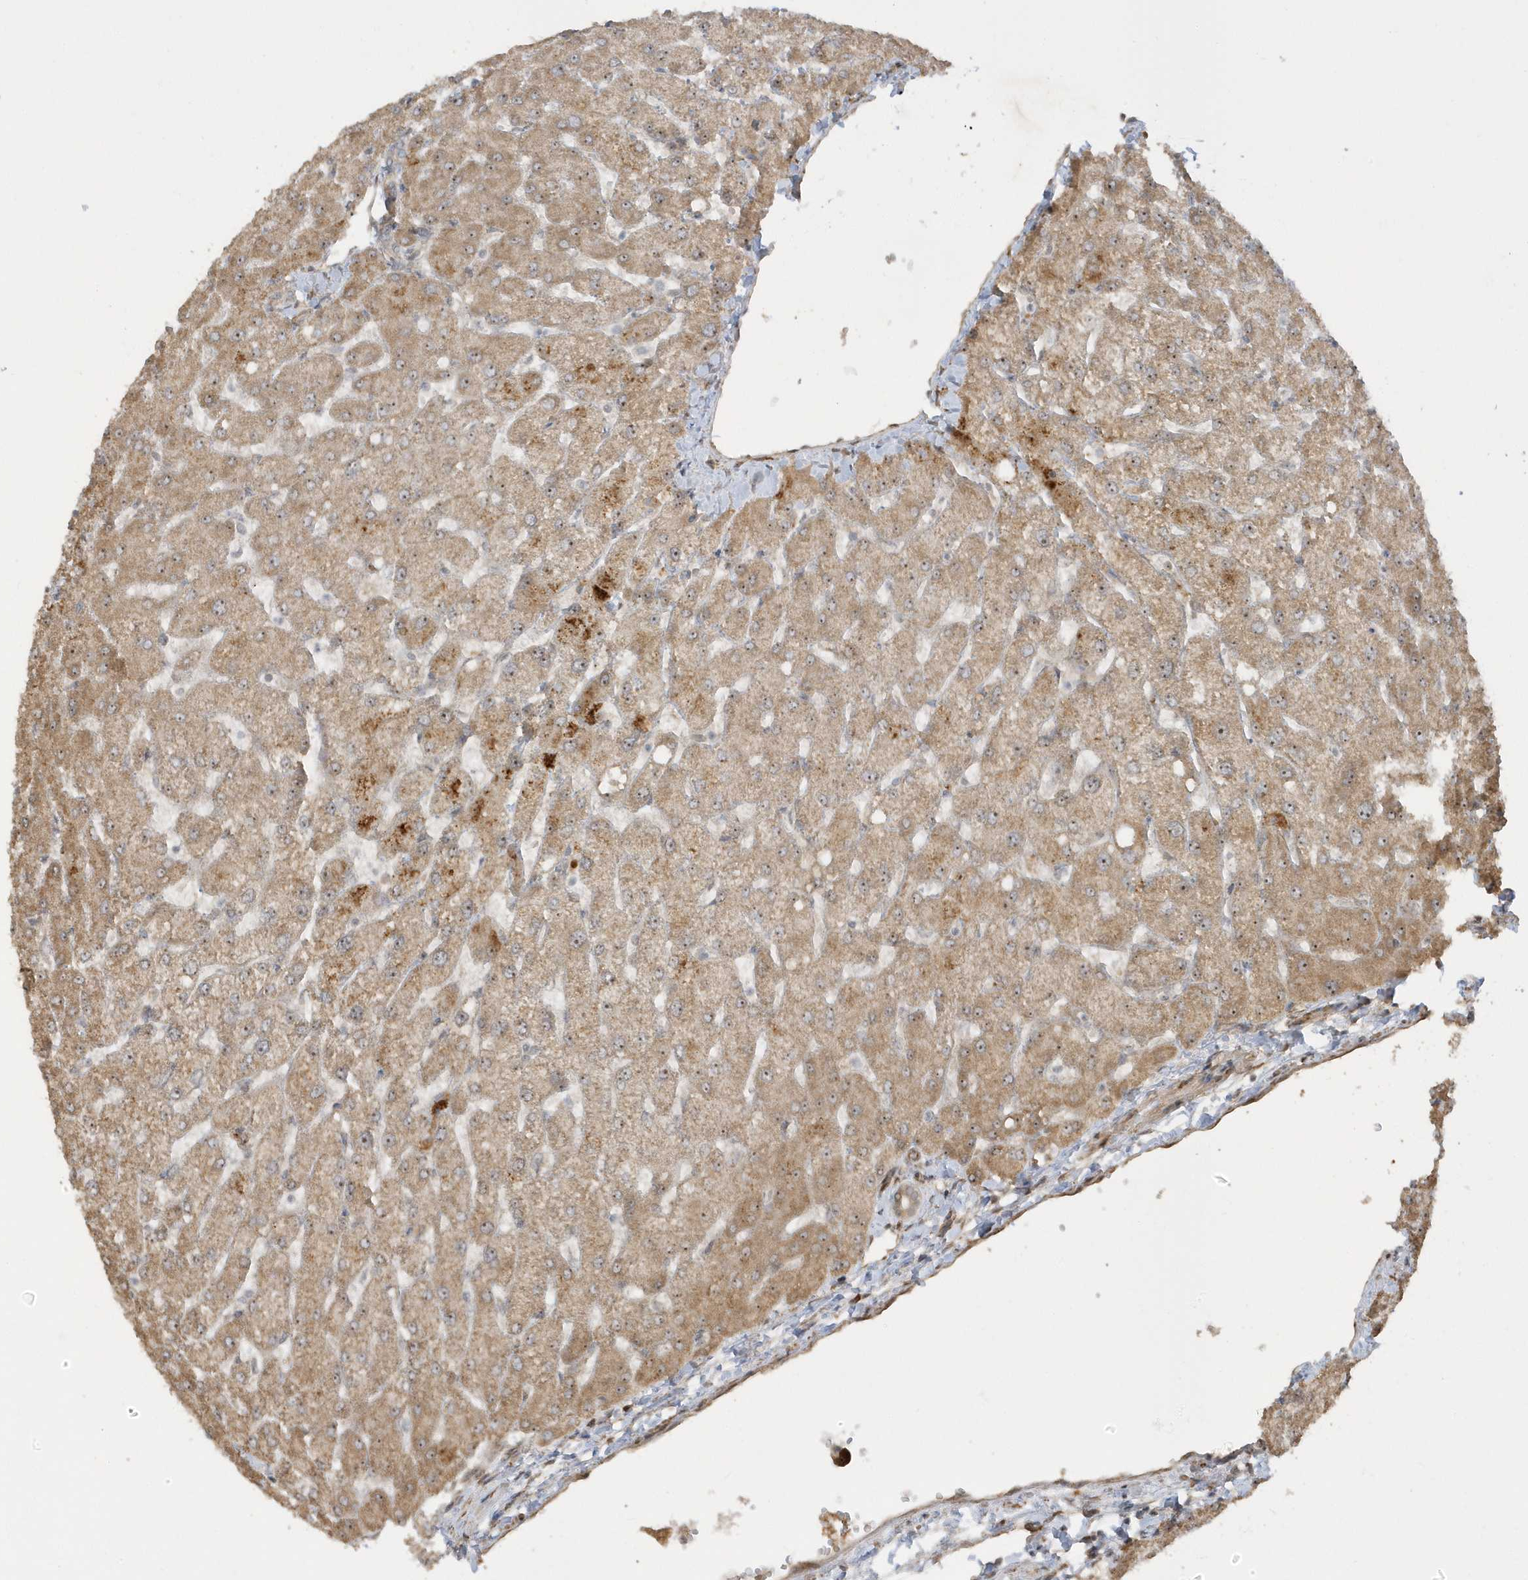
{"staining": {"intensity": "weak", "quantity": "<25%", "location": "cytoplasmic/membranous"}, "tissue": "liver", "cell_type": "Cholangiocytes", "image_type": "normal", "snomed": [{"axis": "morphology", "description": "Normal tissue, NOS"}, {"axis": "topography", "description": "Liver"}], "caption": "Immunohistochemical staining of normal liver shows no significant positivity in cholangiocytes. The staining is performed using DAB (3,3'-diaminobenzidine) brown chromogen with nuclei counter-stained in using hematoxylin.", "gene": "ECM2", "patient": {"sex": "female", "age": 54}}